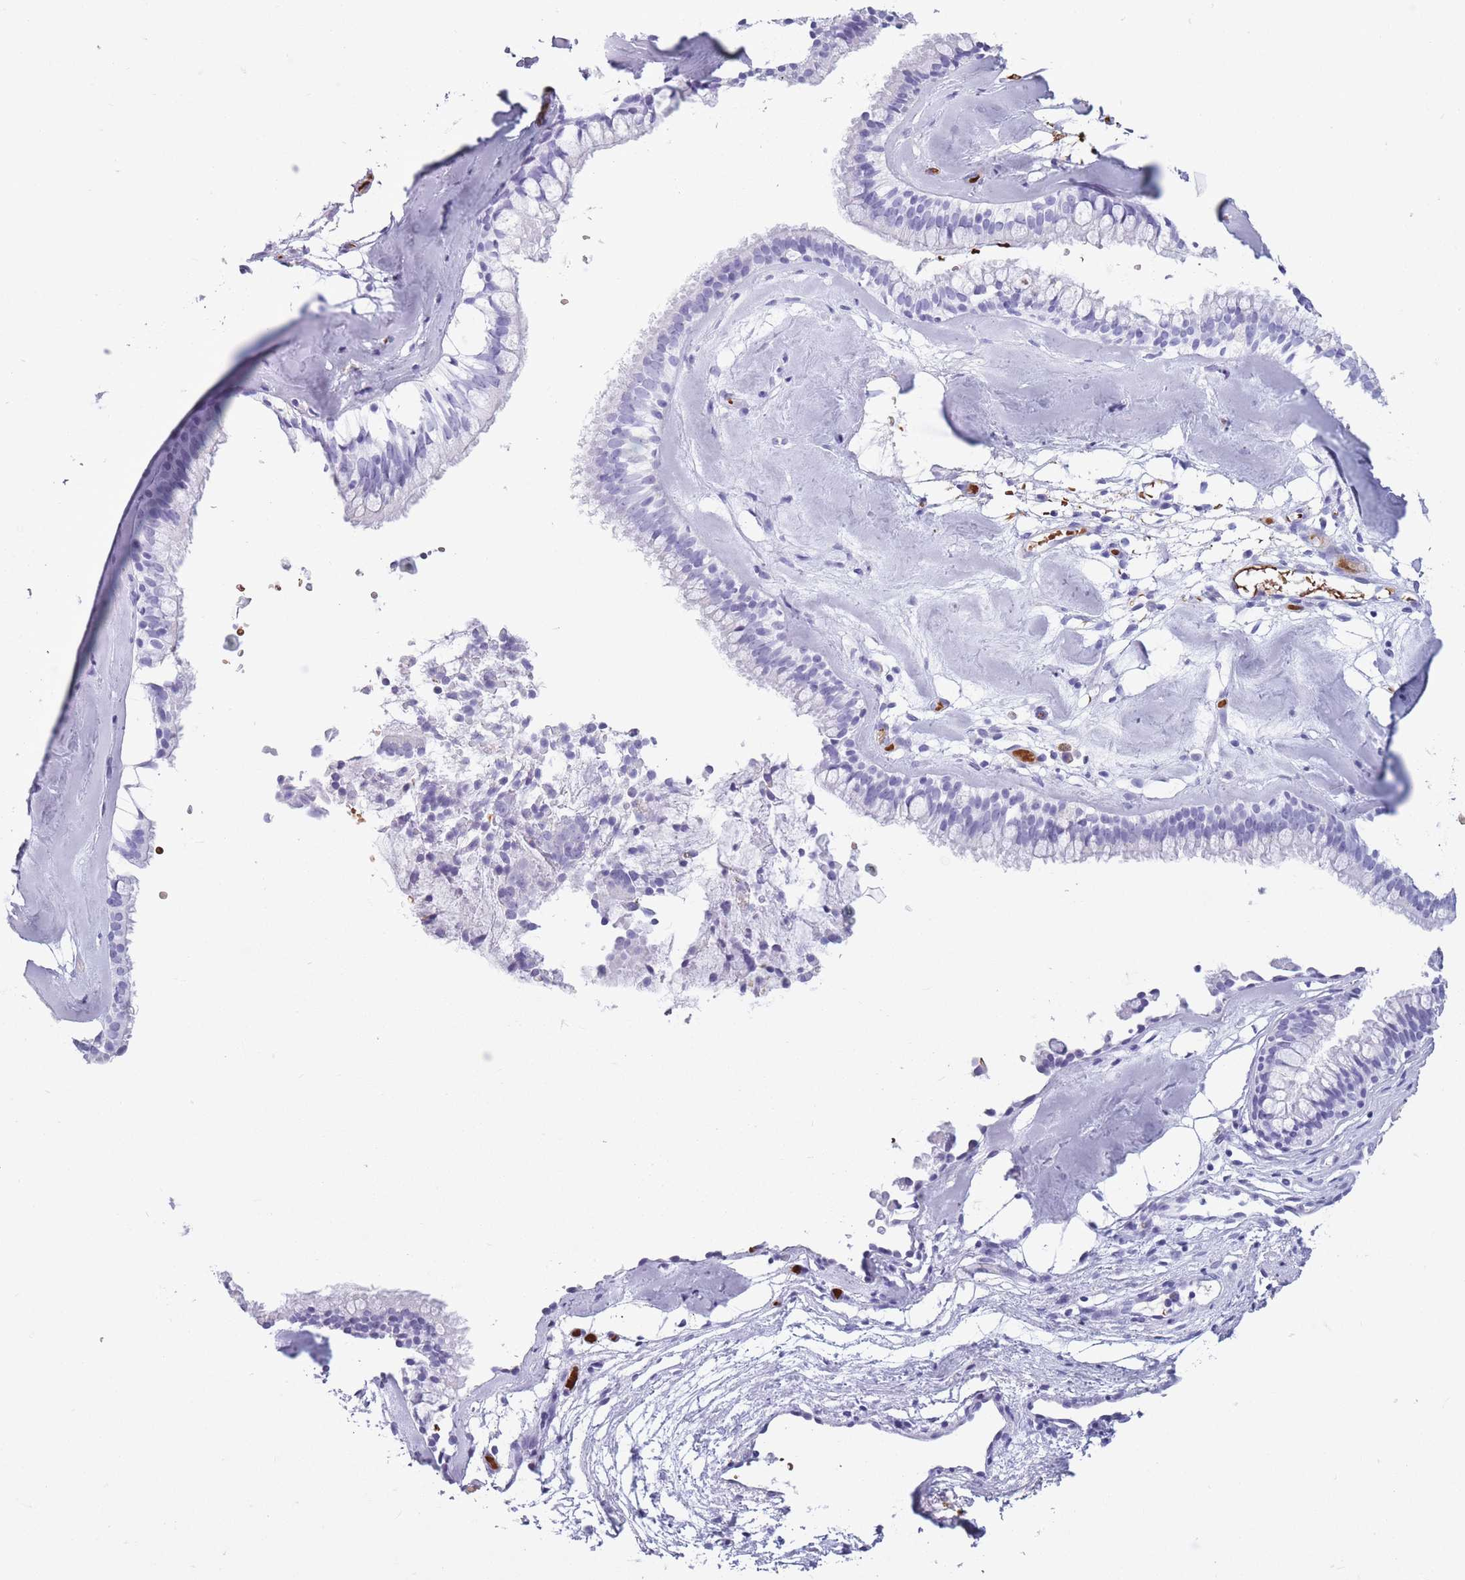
{"staining": {"intensity": "negative", "quantity": "none", "location": "none"}, "tissue": "nasopharynx", "cell_type": "Respiratory epithelial cells", "image_type": "normal", "snomed": [{"axis": "morphology", "description": "Normal tissue, NOS"}, {"axis": "topography", "description": "Nasopharynx"}], "caption": "This is an immunohistochemistry (IHC) micrograph of normal human nasopharynx. There is no positivity in respiratory epithelial cells.", "gene": "OR7C1", "patient": {"sex": "male", "age": 65}}